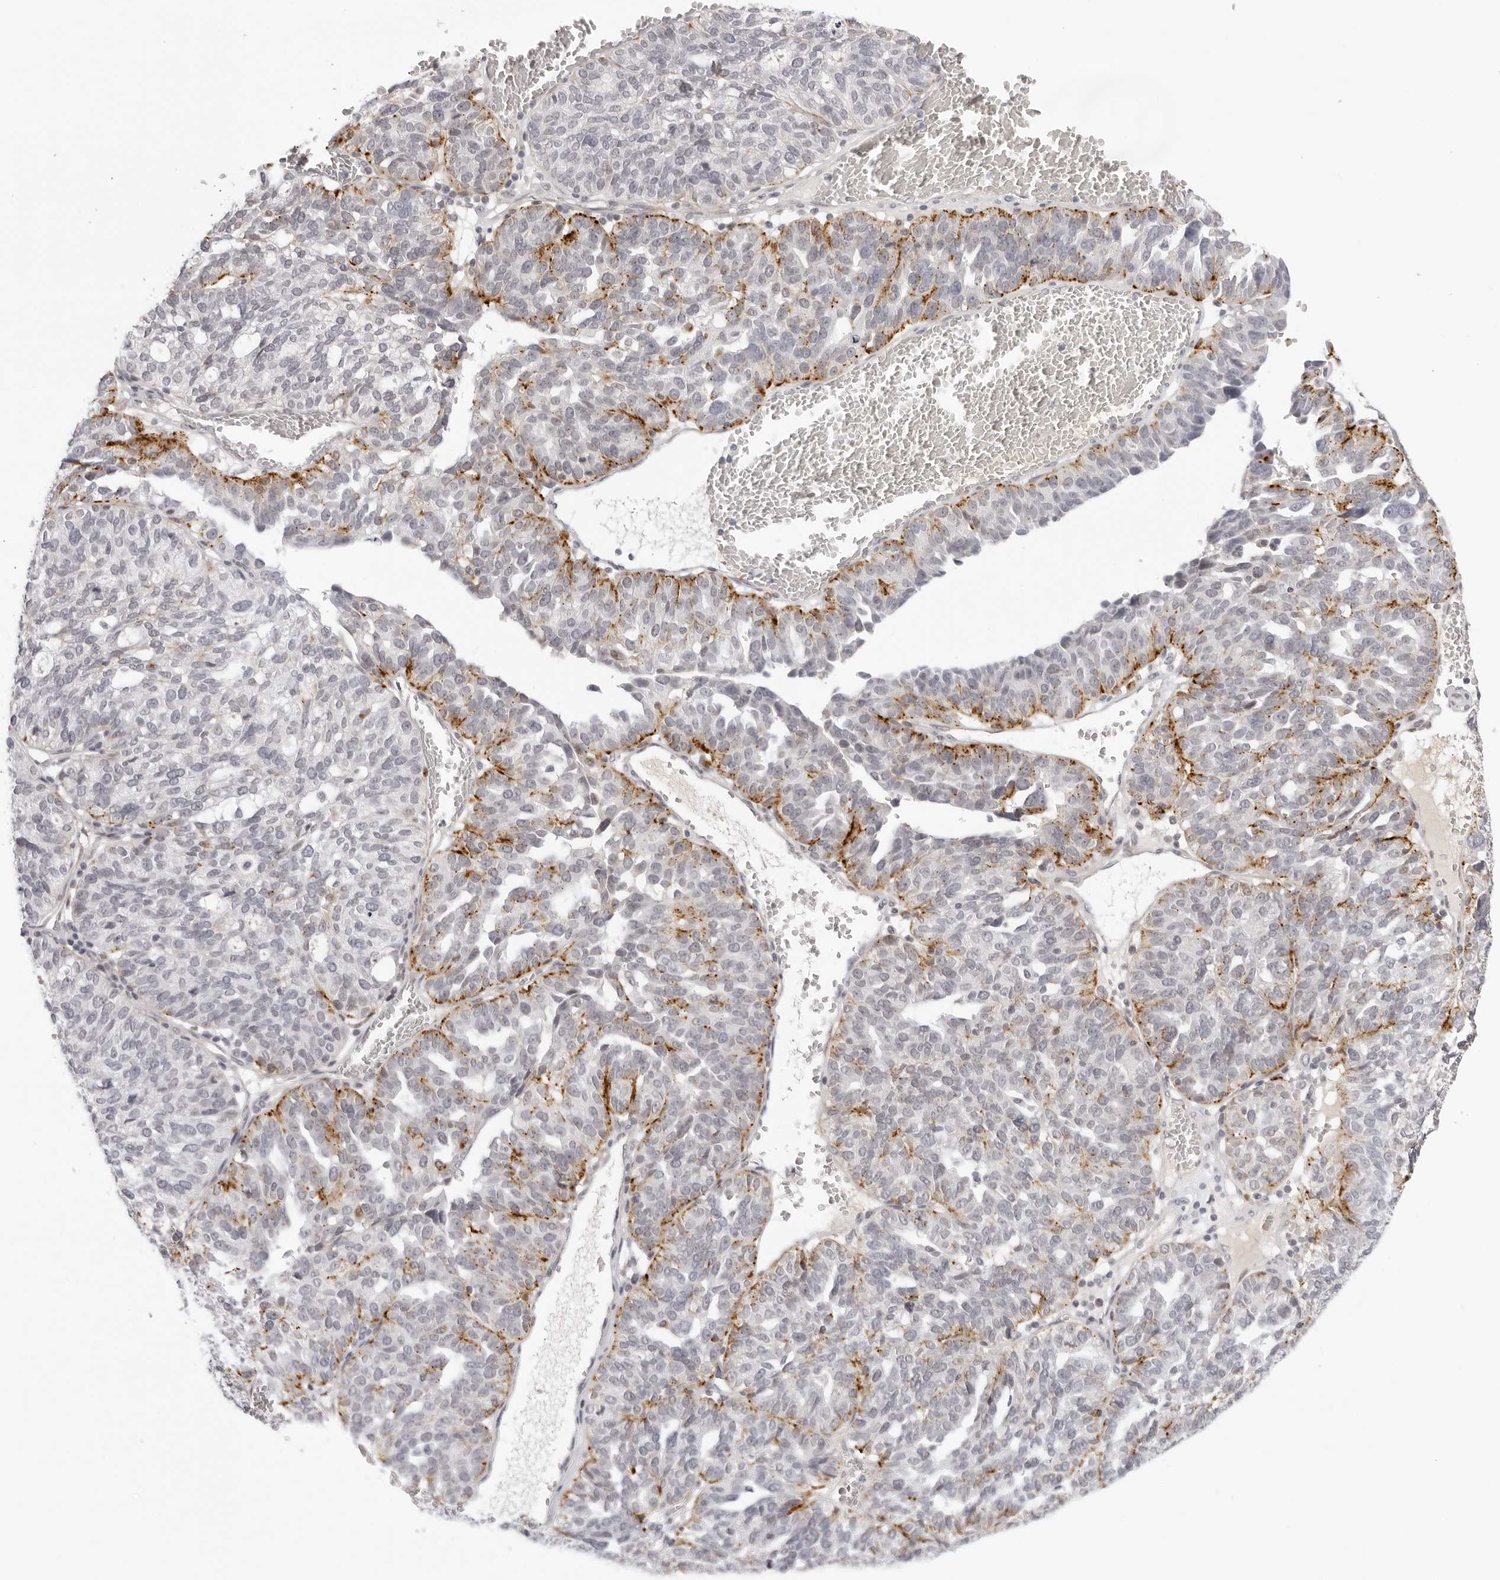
{"staining": {"intensity": "moderate", "quantity": "25%-75%", "location": "cytoplasmic/membranous"}, "tissue": "ovarian cancer", "cell_type": "Tumor cells", "image_type": "cancer", "snomed": [{"axis": "morphology", "description": "Cystadenocarcinoma, serous, NOS"}, {"axis": "topography", "description": "Ovary"}], "caption": "Brown immunohistochemical staining in human serous cystadenocarcinoma (ovarian) exhibits moderate cytoplasmic/membranous expression in approximately 25%-75% of tumor cells.", "gene": "STRADB", "patient": {"sex": "female", "age": 59}}